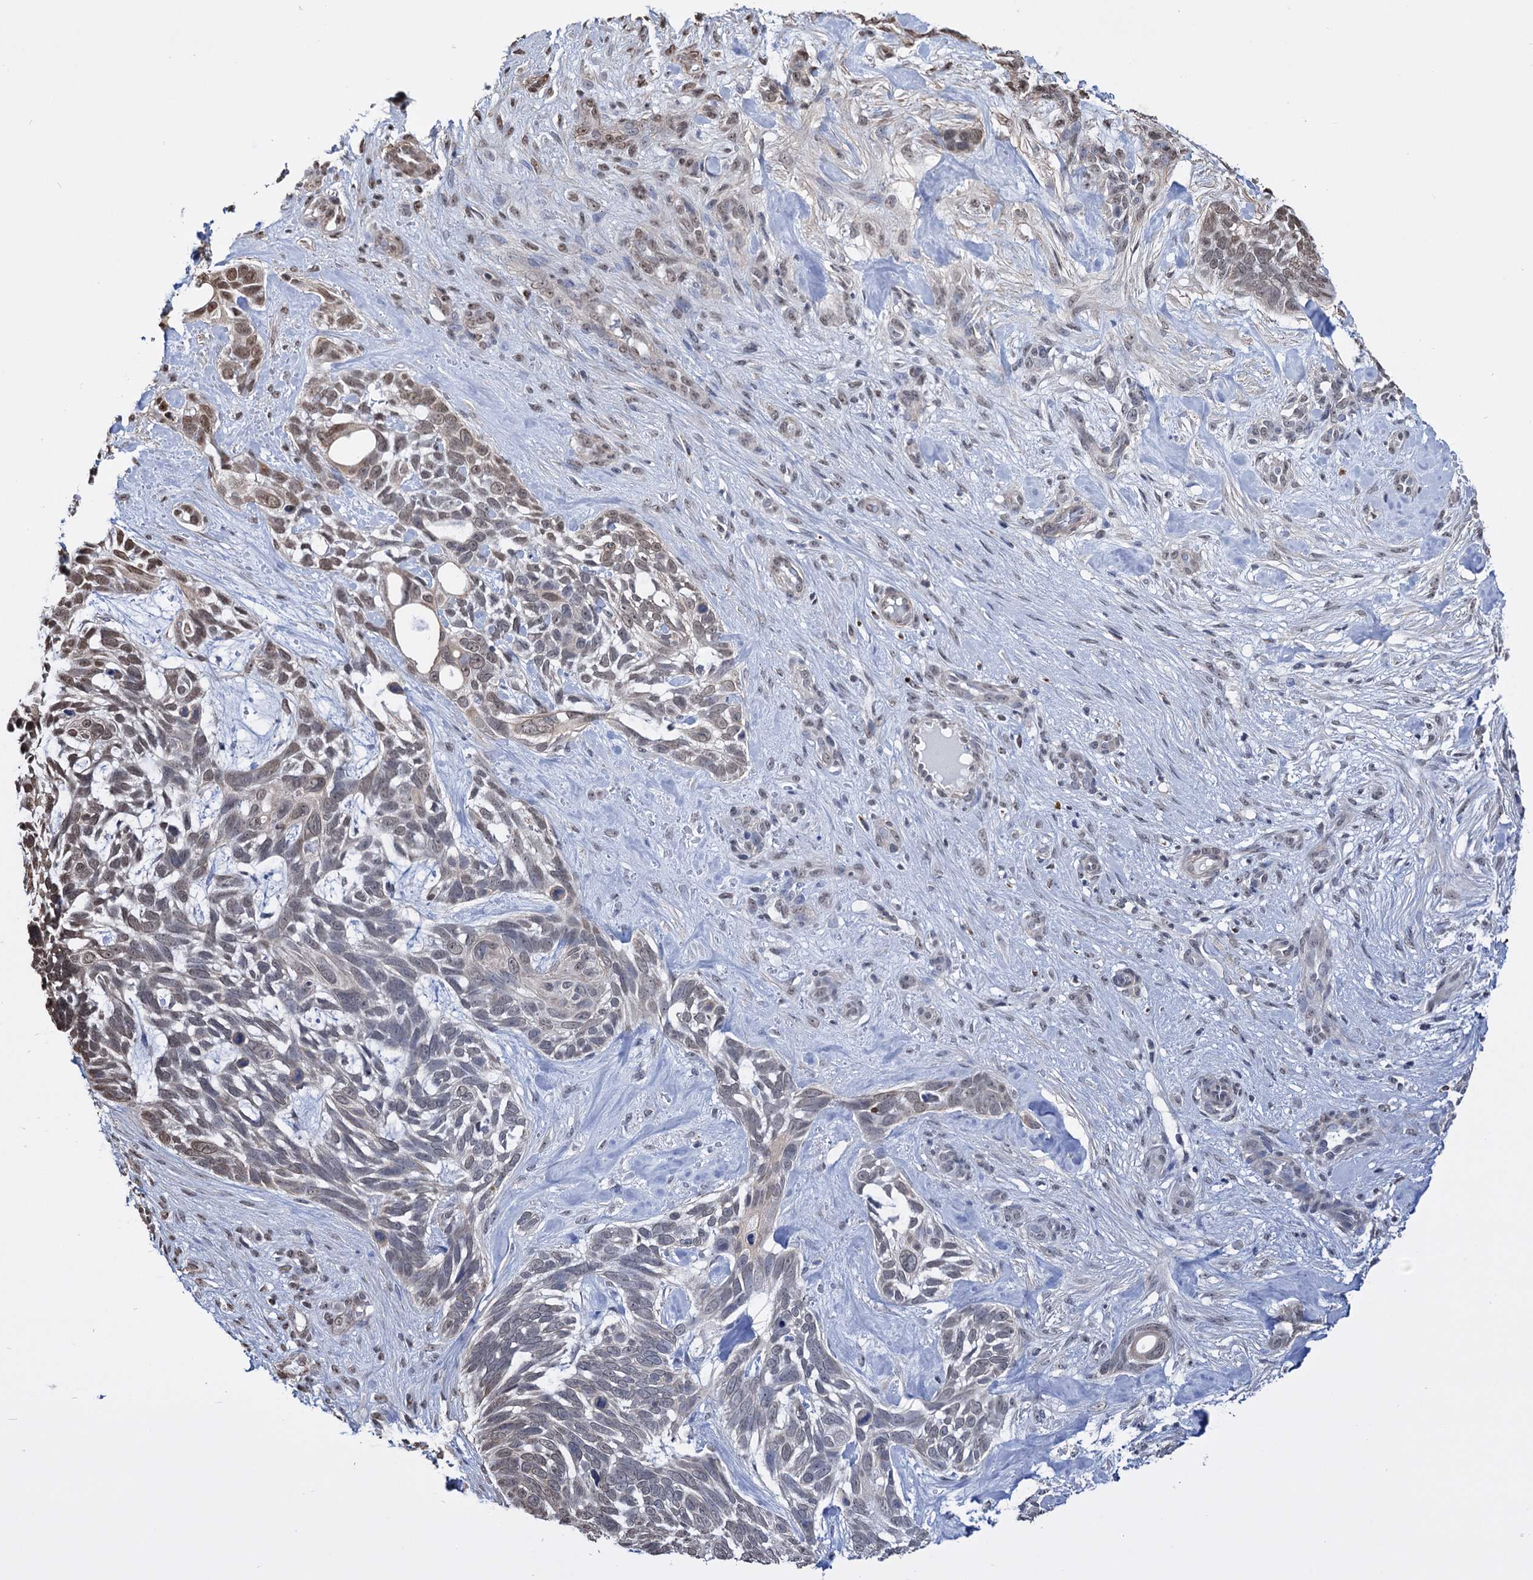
{"staining": {"intensity": "weak", "quantity": "25%-75%", "location": "nuclear"}, "tissue": "skin cancer", "cell_type": "Tumor cells", "image_type": "cancer", "snomed": [{"axis": "morphology", "description": "Basal cell carcinoma"}, {"axis": "topography", "description": "Skin"}], "caption": "There is low levels of weak nuclear positivity in tumor cells of skin cancer (basal cell carcinoma), as demonstrated by immunohistochemical staining (brown color).", "gene": "ABHD10", "patient": {"sex": "male", "age": 88}}